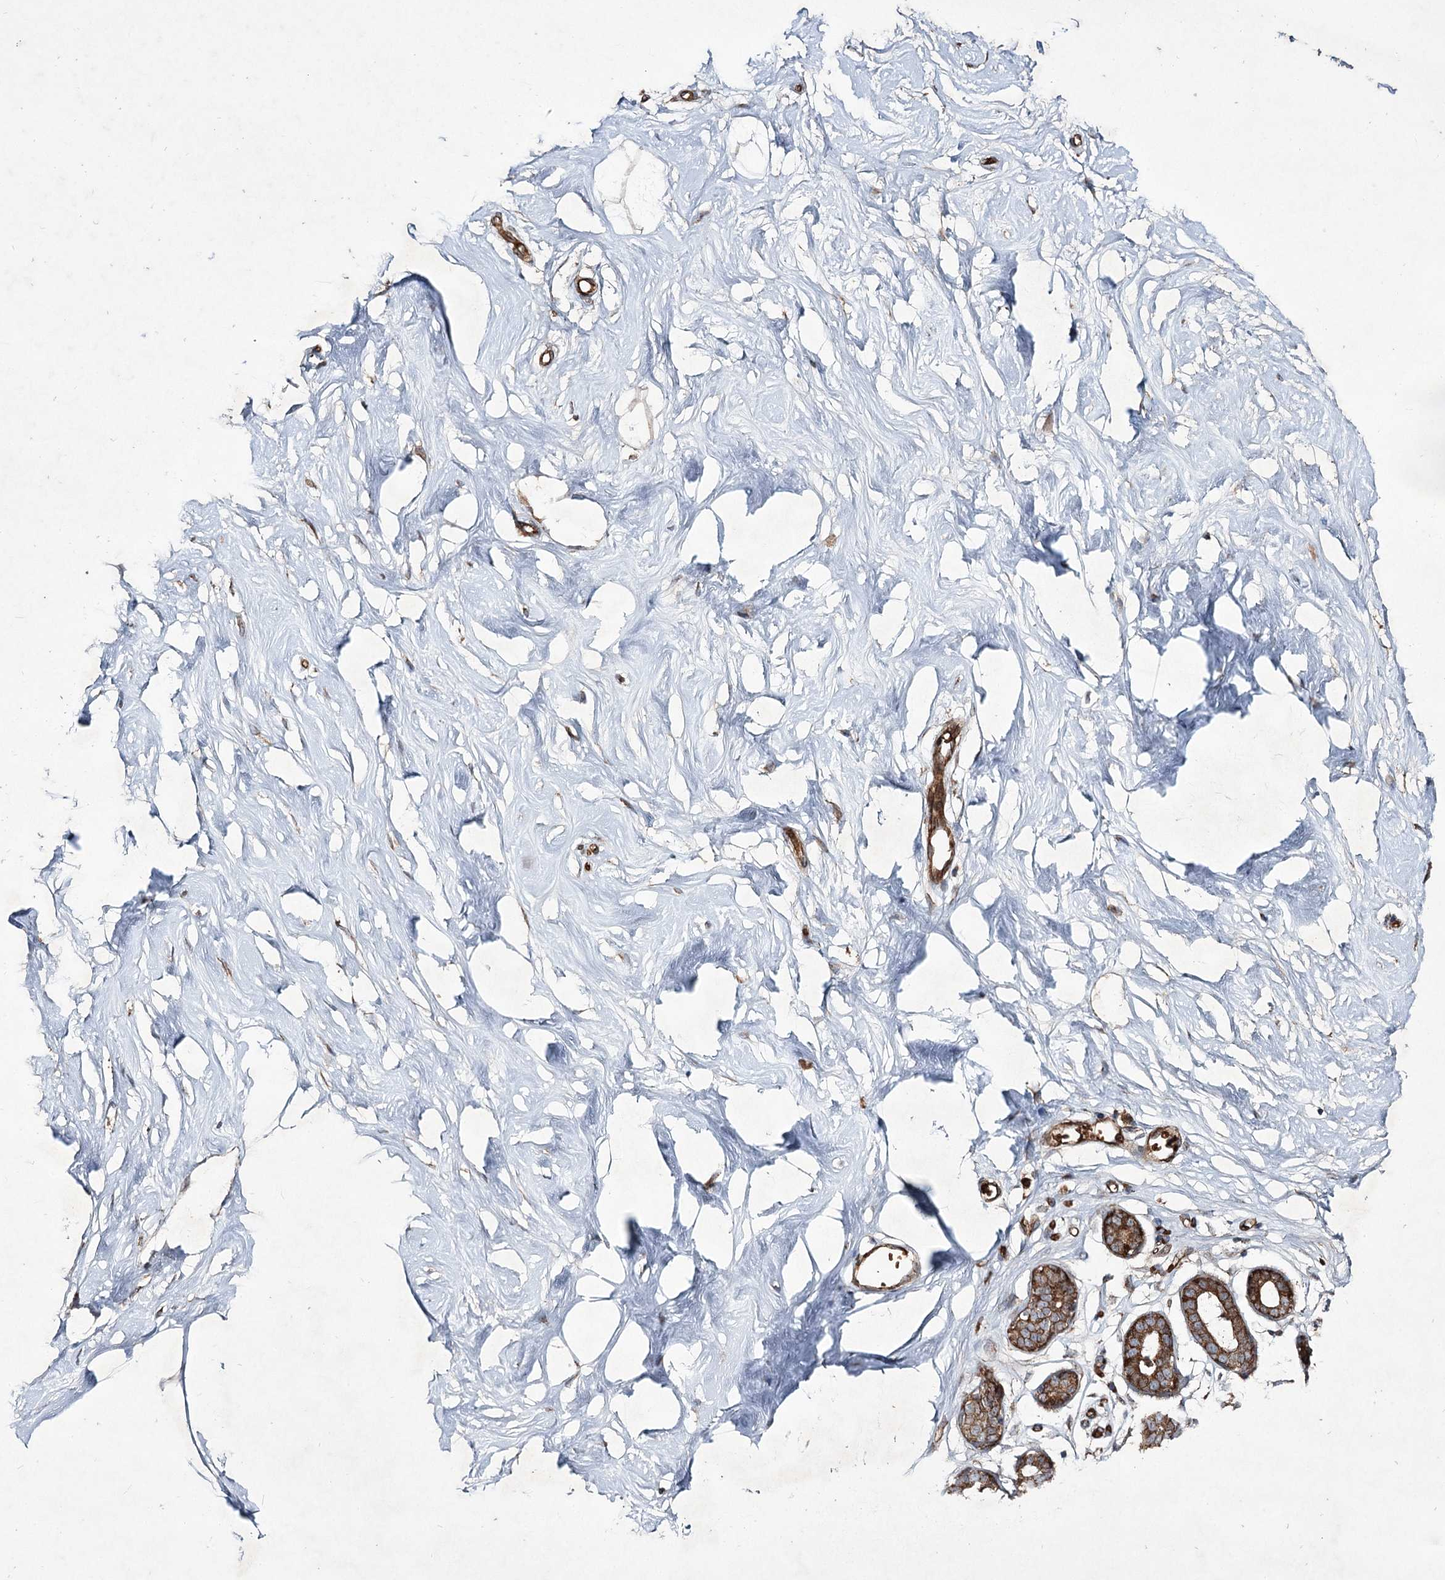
{"staining": {"intensity": "moderate", "quantity": "25%-75%", "location": "cytoplasmic/membranous"}, "tissue": "breast", "cell_type": "Adipocytes", "image_type": "normal", "snomed": [{"axis": "morphology", "description": "Normal tissue, NOS"}, {"axis": "morphology", "description": "Adenoma, NOS"}, {"axis": "topography", "description": "Breast"}], "caption": "Immunohistochemical staining of benign breast displays 25%-75% levels of moderate cytoplasmic/membranous protein expression in about 25%-75% of adipocytes. (Brightfield microscopy of DAB IHC at high magnification).", "gene": "SERINC5", "patient": {"sex": "female", "age": 23}}